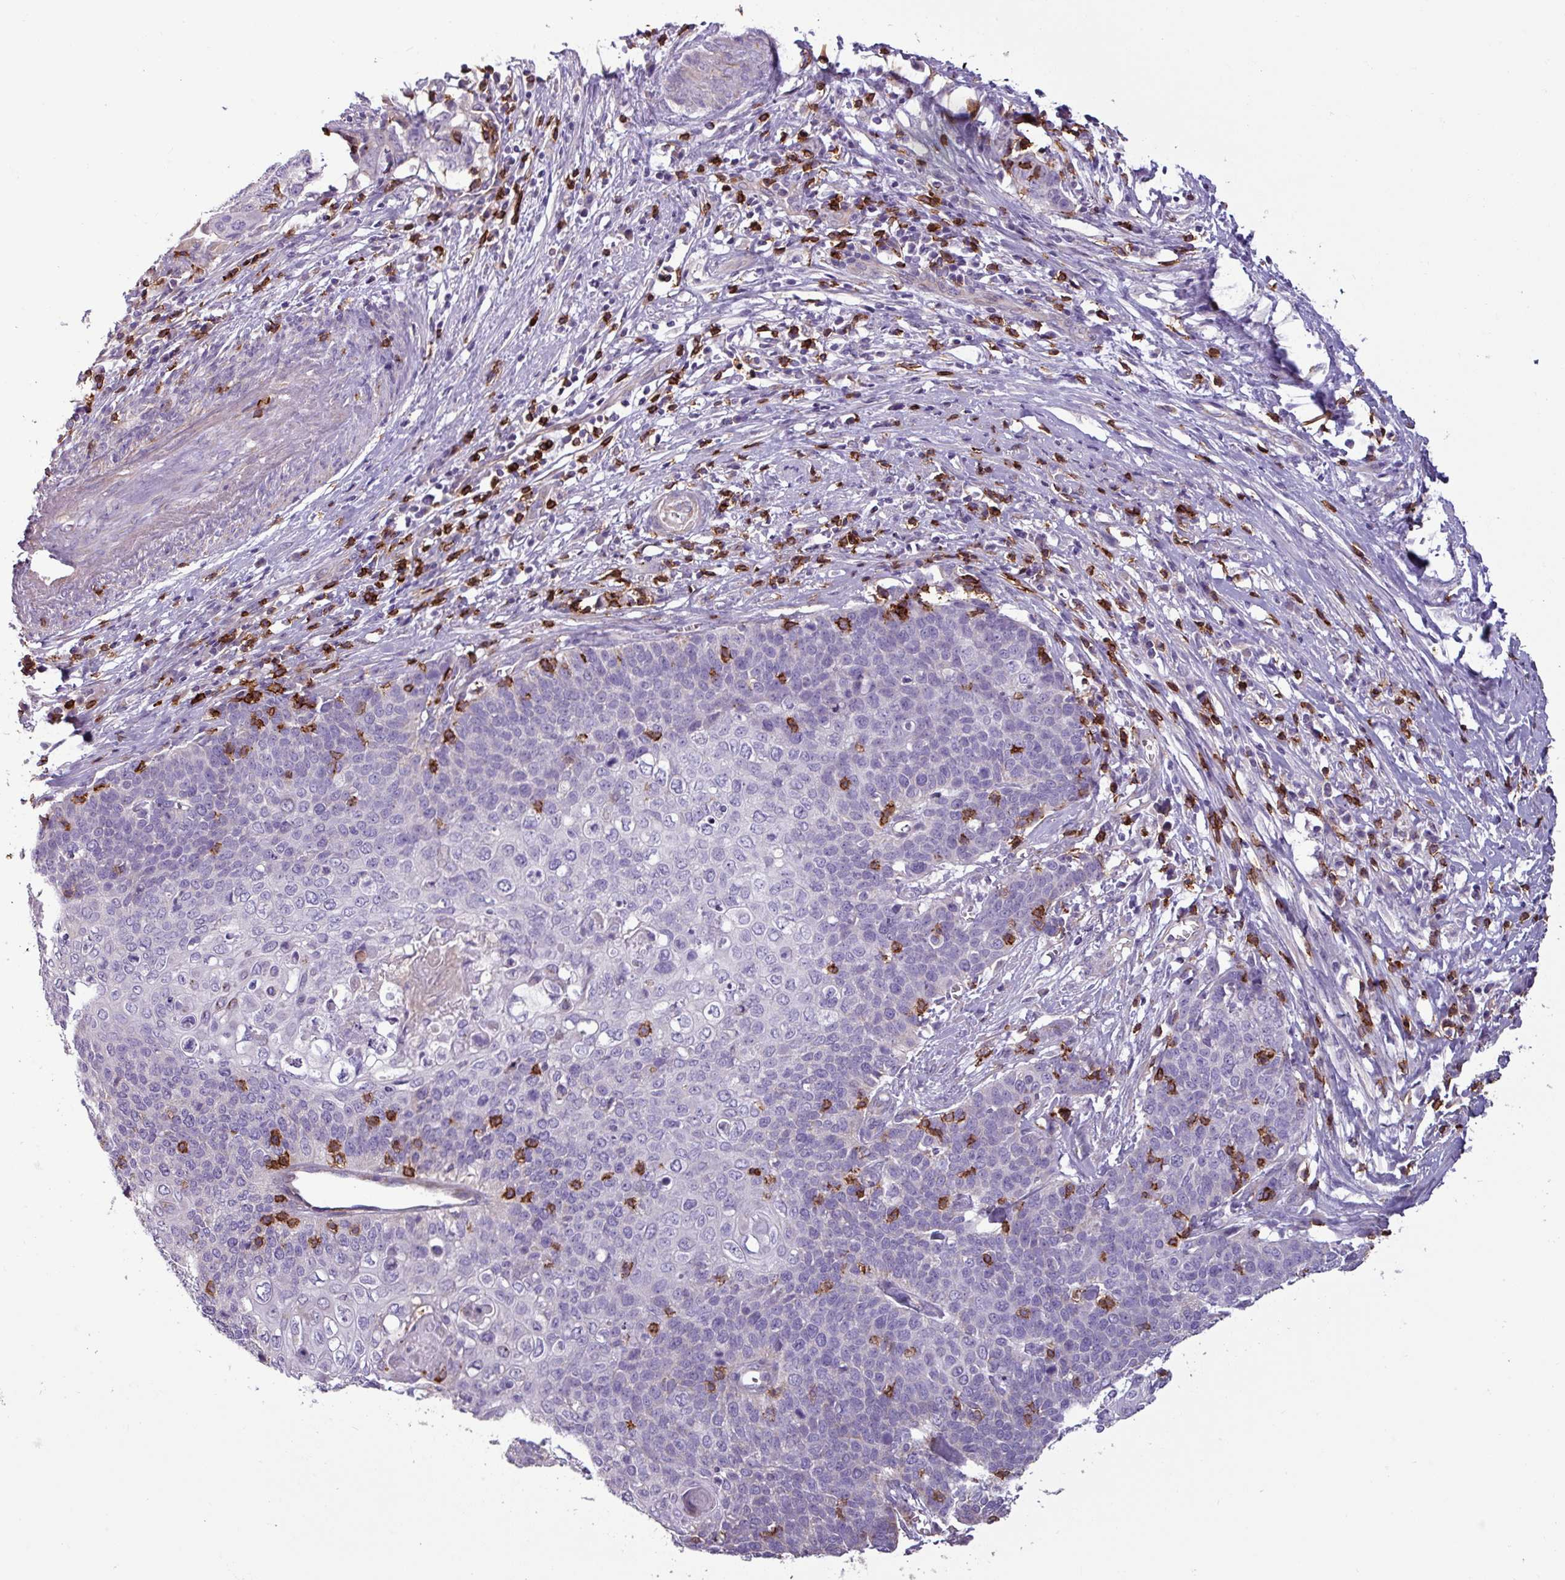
{"staining": {"intensity": "negative", "quantity": "none", "location": "none"}, "tissue": "cervical cancer", "cell_type": "Tumor cells", "image_type": "cancer", "snomed": [{"axis": "morphology", "description": "Squamous cell carcinoma, NOS"}, {"axis": "topography", "description": "Cervix"}], "caption": "High magnification brightfield microscopy of cervical squamous cell carcinoma stained with DAB (brown) and counterstained with hematoxylin (blue): tumor cells show no significant staining.", "gene": "CD8A", "patient": {"sex": "female", "age": 39}}